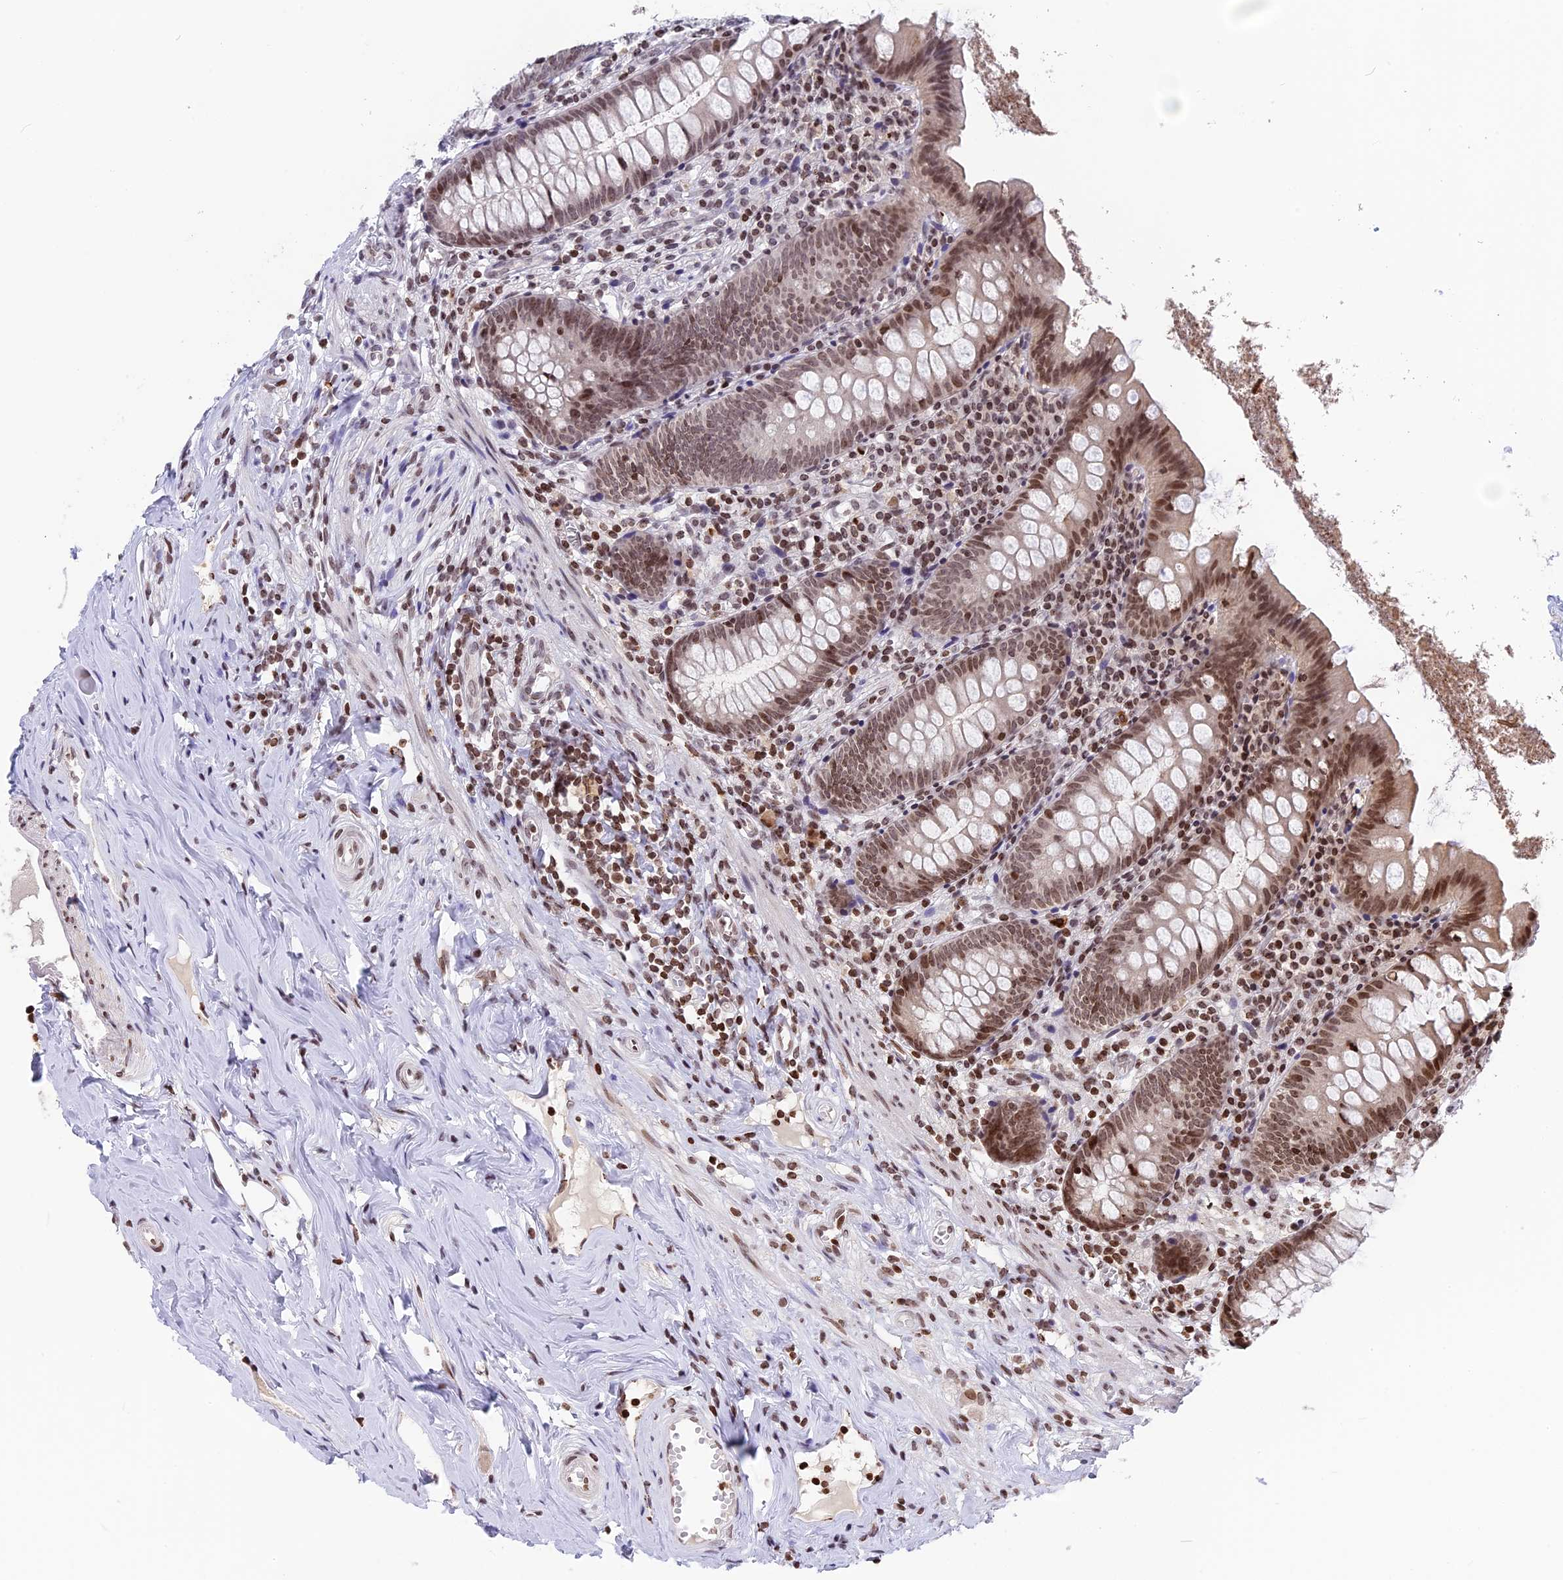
{"staining": {"intensity": "moderate", "quantity": ">75%", "location": "nuclear"}, "tissue": "appendix", "cell_type": "Glandular cells", "image_type": "normal", "snomed": [{"axis": "morphology", "description": "Normal tissue, NOS"}, {"axis": "topography", "description": "Appendix"}], "caption": "Immunohistochemistry (IHC) of normal appendix reveals medium levels of moderate nuclear positivity in about >75% of glandular cells. The protein of interest is shown in brown color, while the nuclei are stained blue.", "gene": "TET2", "patient": {"sex": "female", "age": 51}}